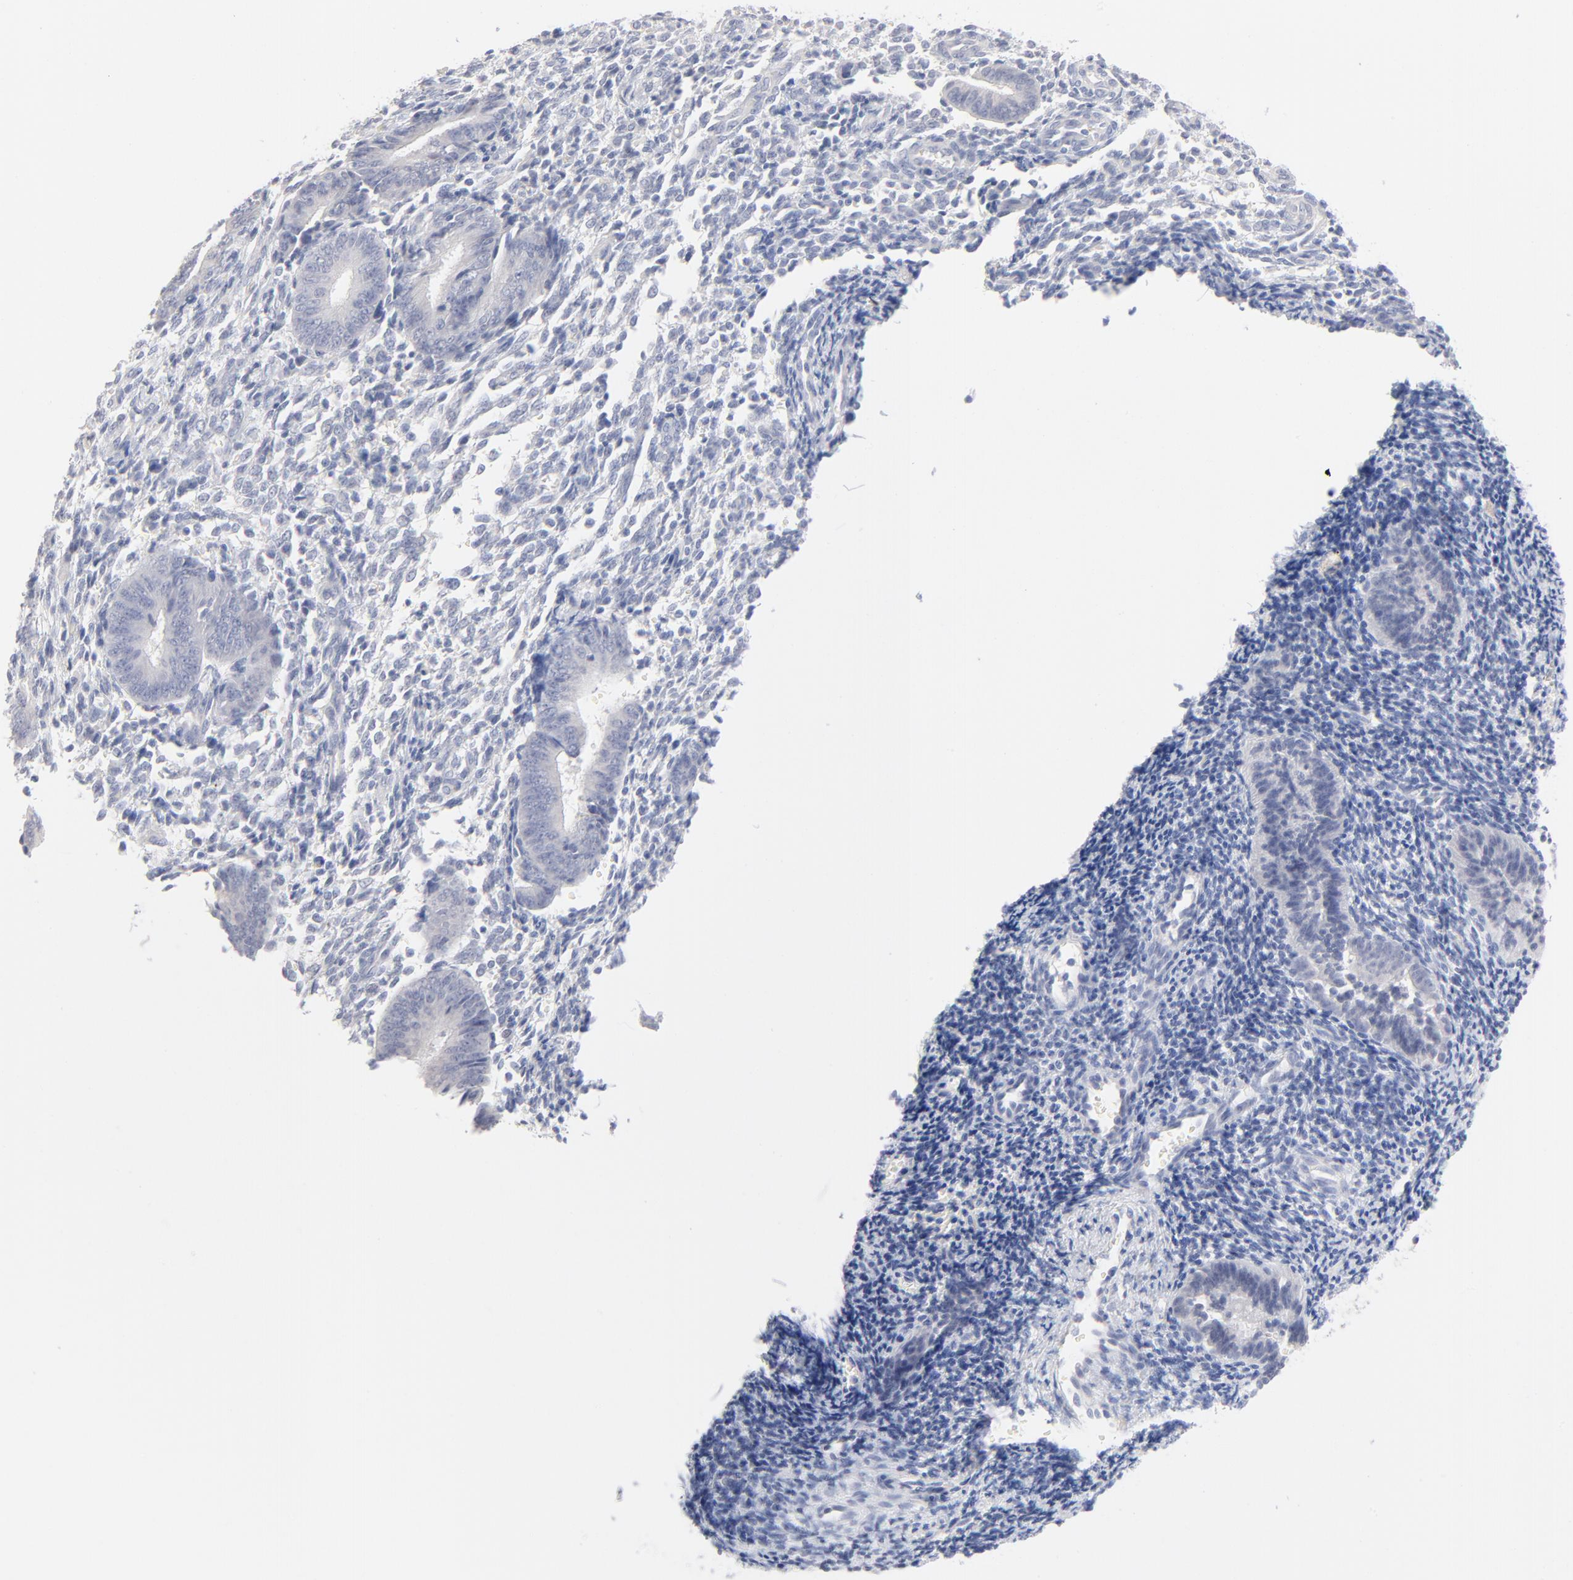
{"staining": {"intensity": "negative", "quantity": "none", "location": "none"}, "tissue": "endometrium", "cell_type": "Cells in endometrial stroma", "image_type": "normal", "snomed": [{"axis": "morphology", "description": "Normal tissue, NOS"}, {"axis": "topography", "description": "Uterus"}, {"axis": "topography", "description": "Endometrium"}], "caption": "This is a micrograph of IHC staining of normal endometrium, which shows no positivity in cells in endometrial stroma.", "gene": "ONECUT1", "patient": {"sex": "female", "age": 33}}